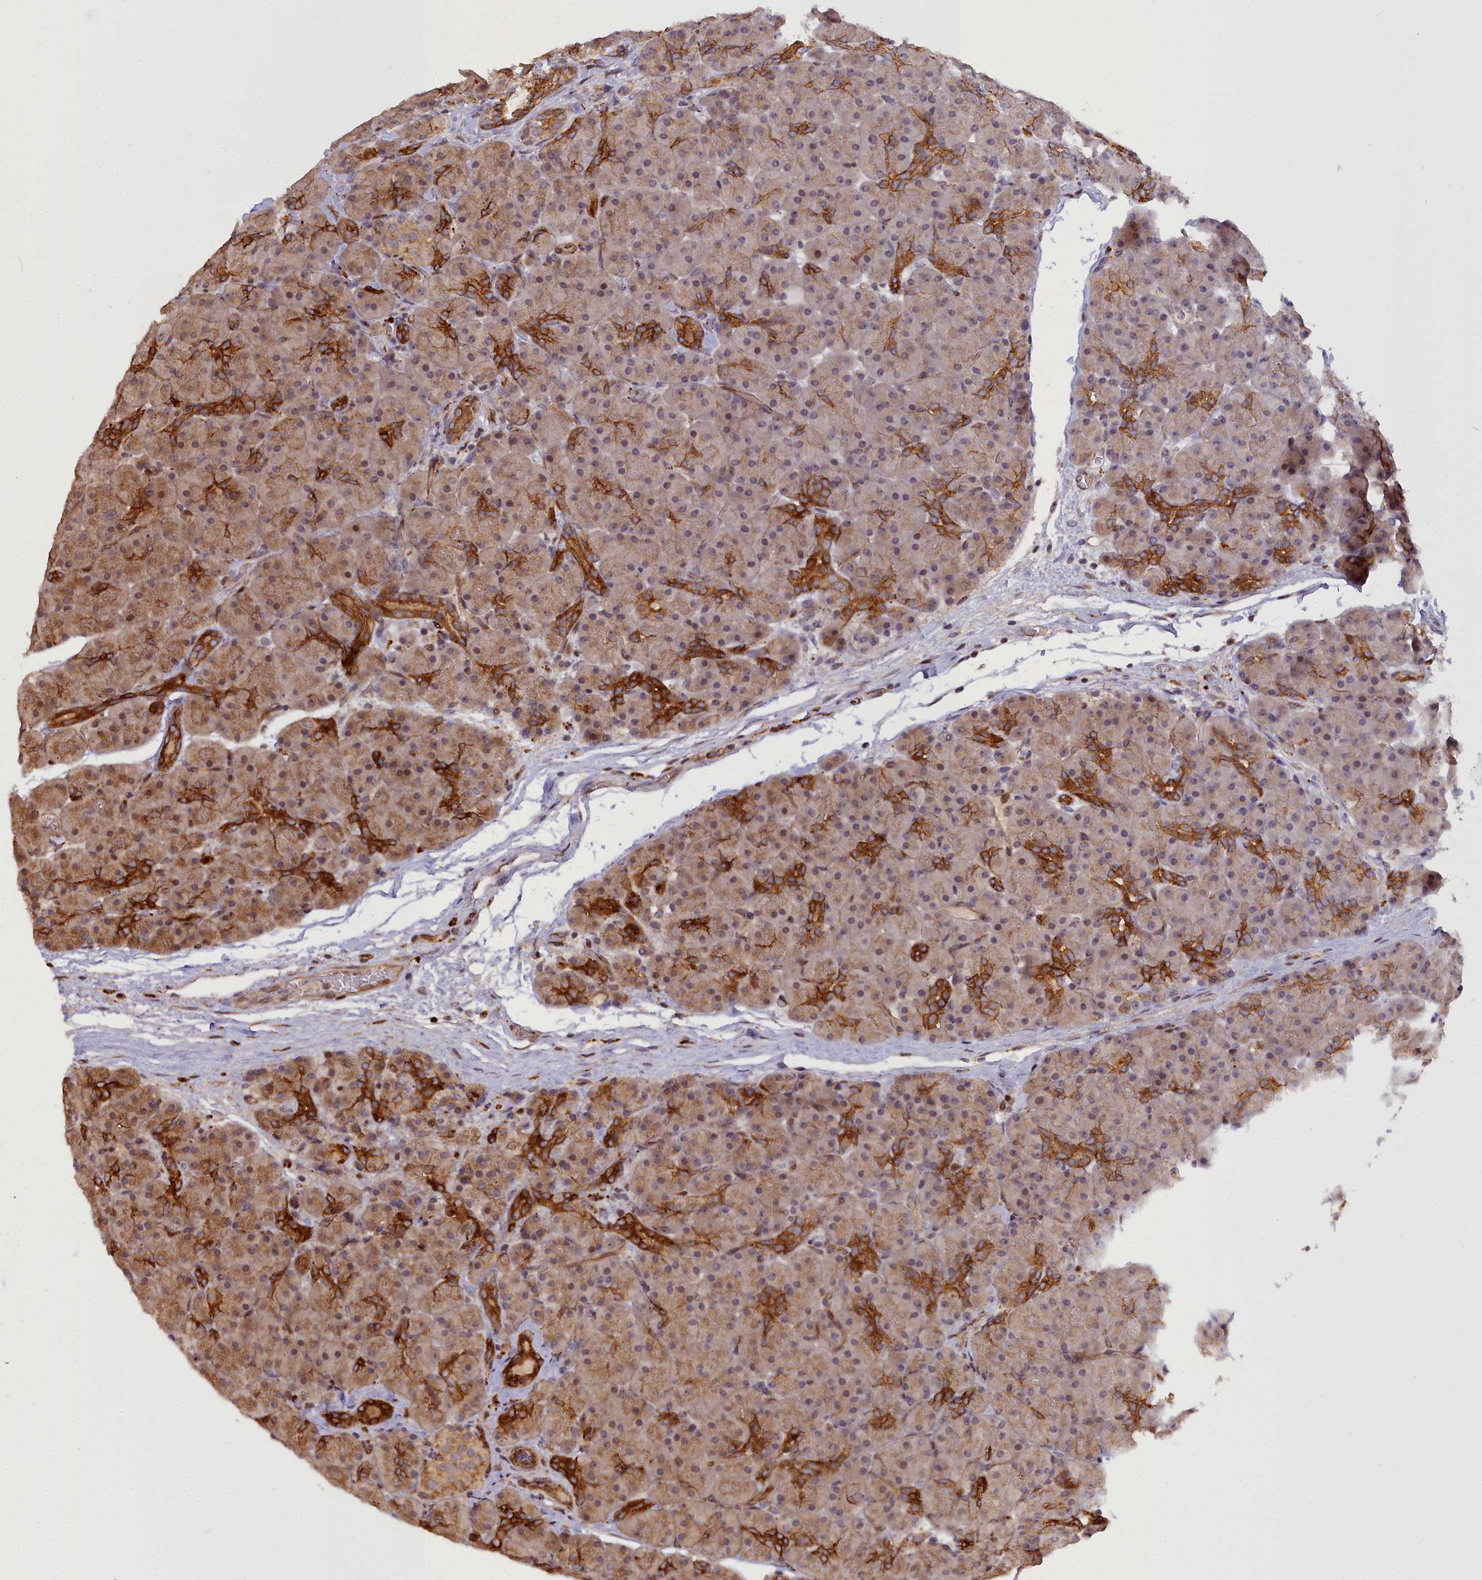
{"staining": {"intensity": "strong", "quantity": "25%-75%", "location": "cytoplasmic/membranous"}, "tissue": "pancreas", "cell_type": "Exocrine glandular cells", "image_type": "normal", "snomed": [{"axis": "morphology", "description": "Normal tissue, NOS"}, {"axis": "topography", "description": "Pancreas"}], "caption": "Immunohistochemical staining of benign pancreas demonstrates high levels of strong cytoplasmic/membranous expression in about 25%-75% of exocrine glandular cells.", "gene": "GLYATL3", "patient": {"sex": "male", "age": 66}}